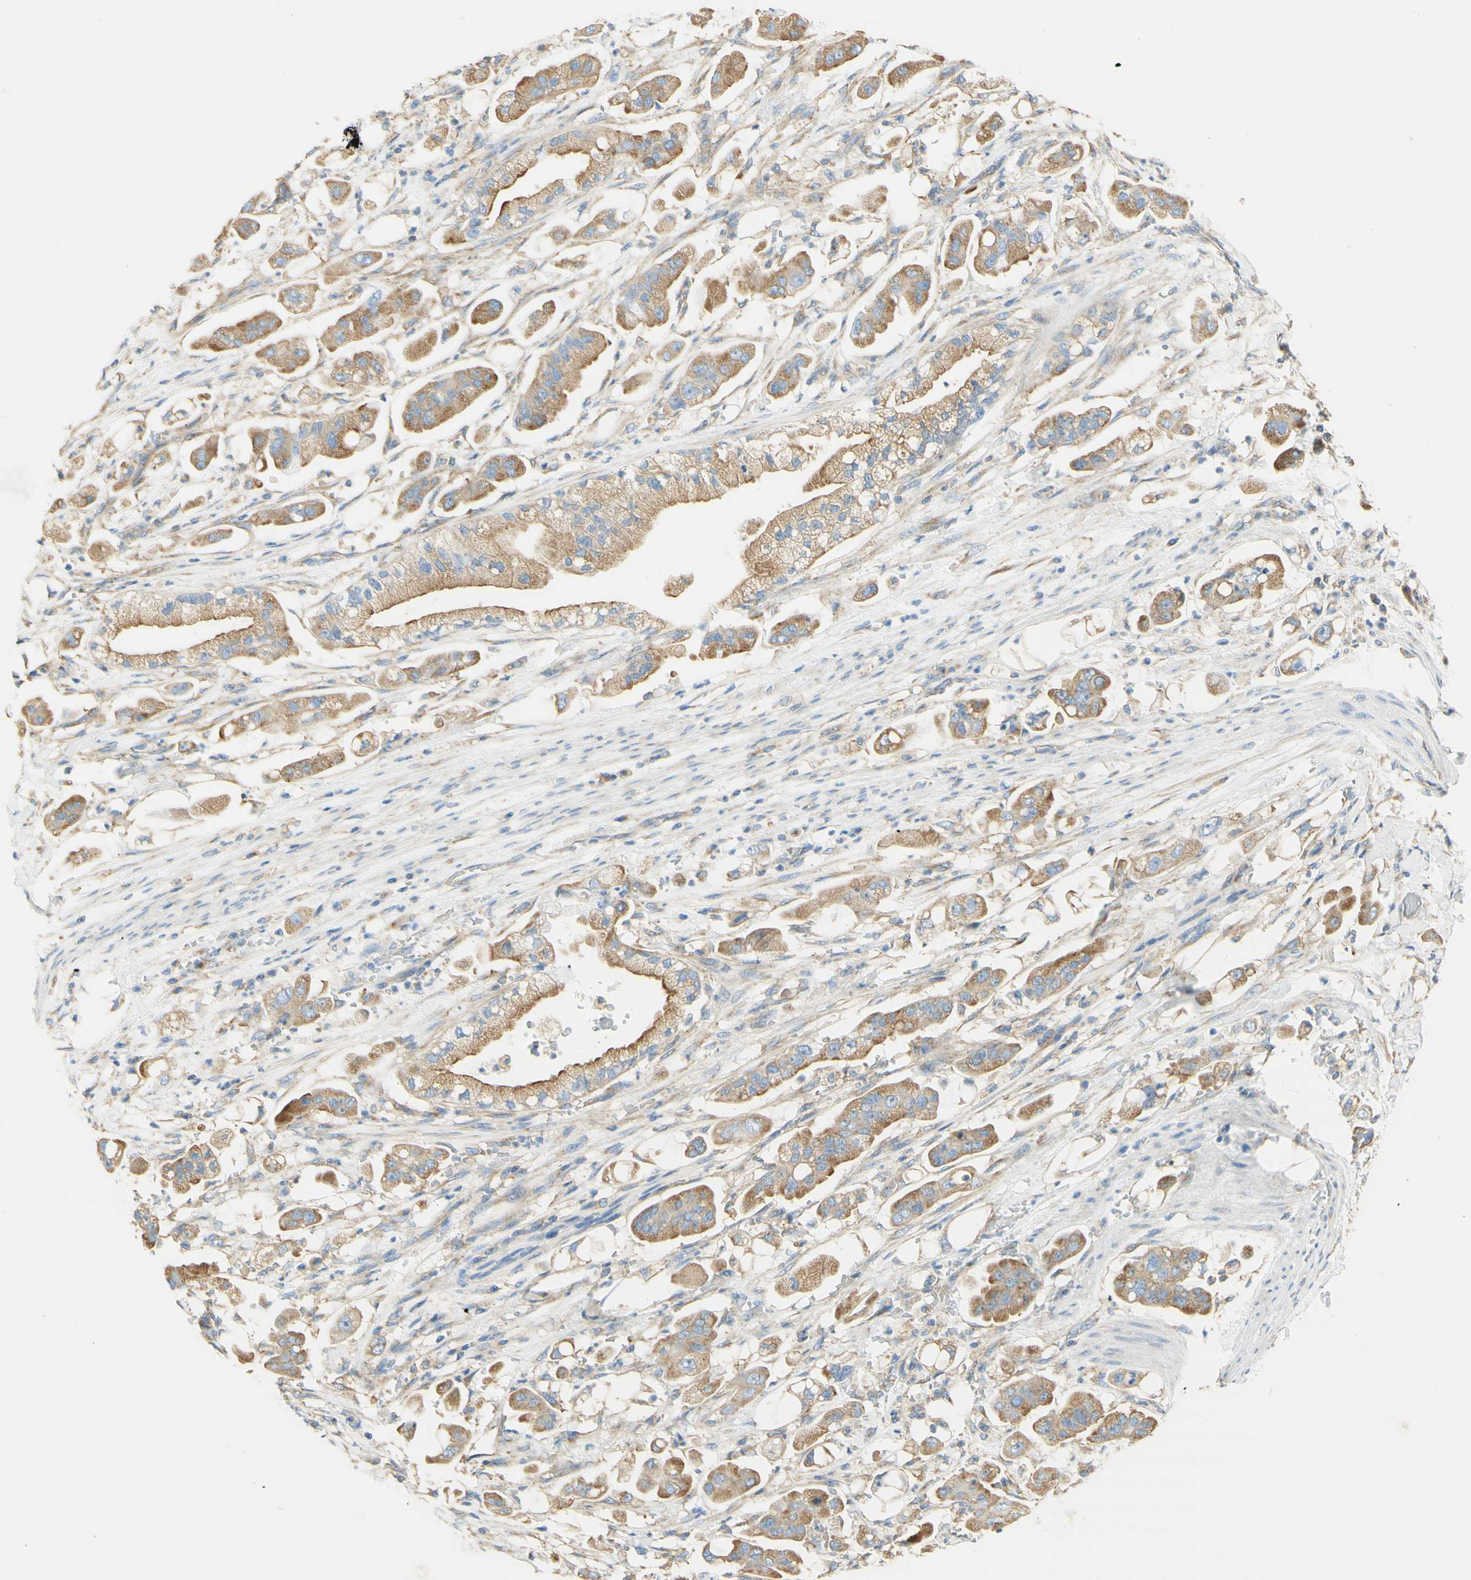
{"staining": {"intensity": "moderate", "quantity": ">75%", "location": "cytoplasmic/membranous"}, "tissue": "stomach cancer", "cell_type": "Tumor cells", "image_type": "cancer", "snomed": [{"axis": "morphology", "description": "Adenocarcinoma, NOS"}, {"axis": "topography", "description": "Stomach"}], "caption": "Adenocarcinoma (stomach) stained for a protein exhibits moderate cytoplasmic/membranous positivity in tumor cells.", "gene": "CLTC", "patient": {"sex": "male", "age": 62}}